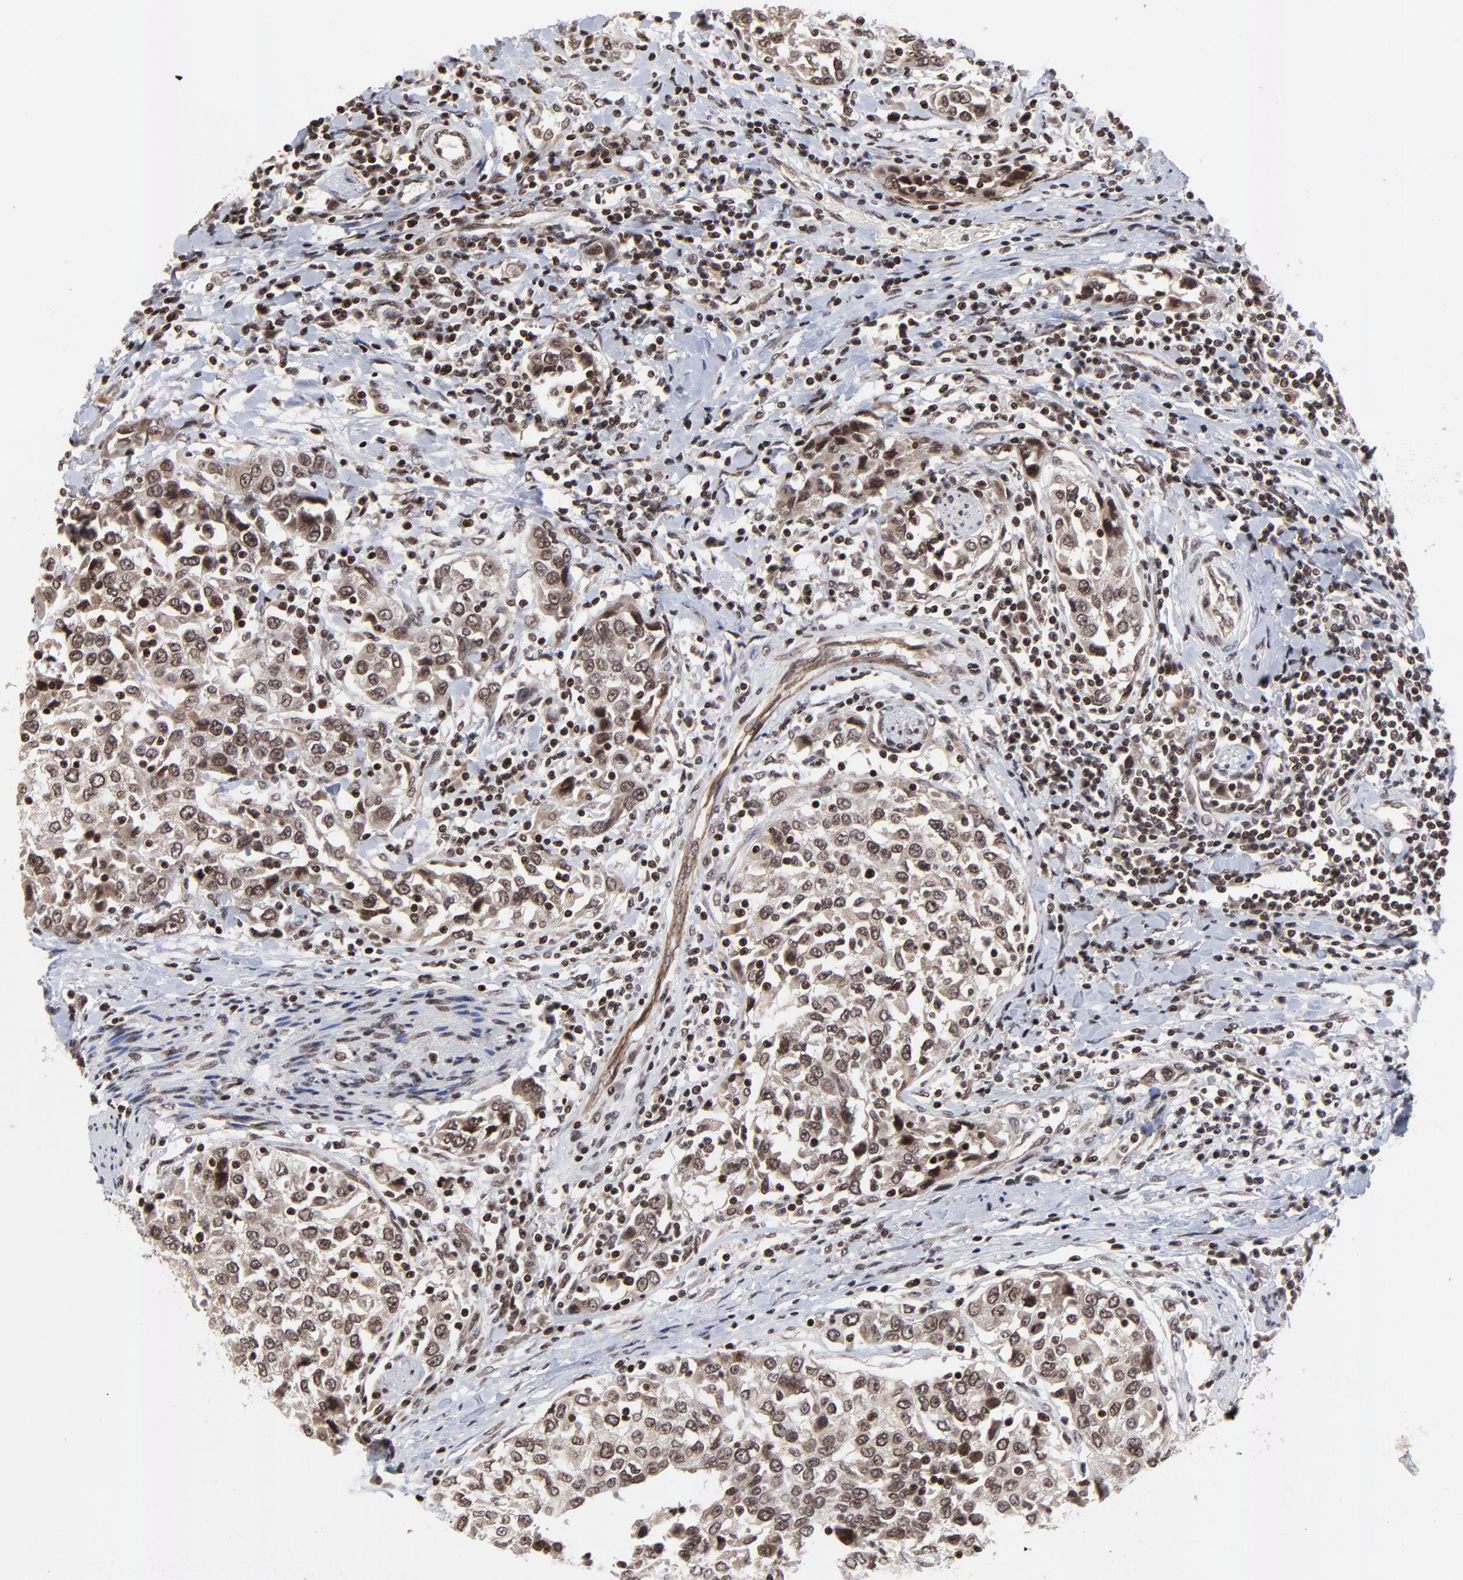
{"staining": {"intensity": "moderate", "quantity": ">75%", "location": "cytoplasmic/membranous,nuclear"}, "tissue": "urothelial cancer", "cell_type": "Tumor cells", "image_type": "cancer", "snomed": [{"axis": "morphology", "description": "Urothelial carcinoma, High grade"}, {"axis": "topography", "description": "Urinary bladder"}], "caption": "A brown stain labels moderate cytoplasmic/membranous and nuclear positivity of a protein in urothelial carcinoma (high-grade) tumor cells.", "gene": "ZNF777", "patient": {"sex": "female", "age": 80}}